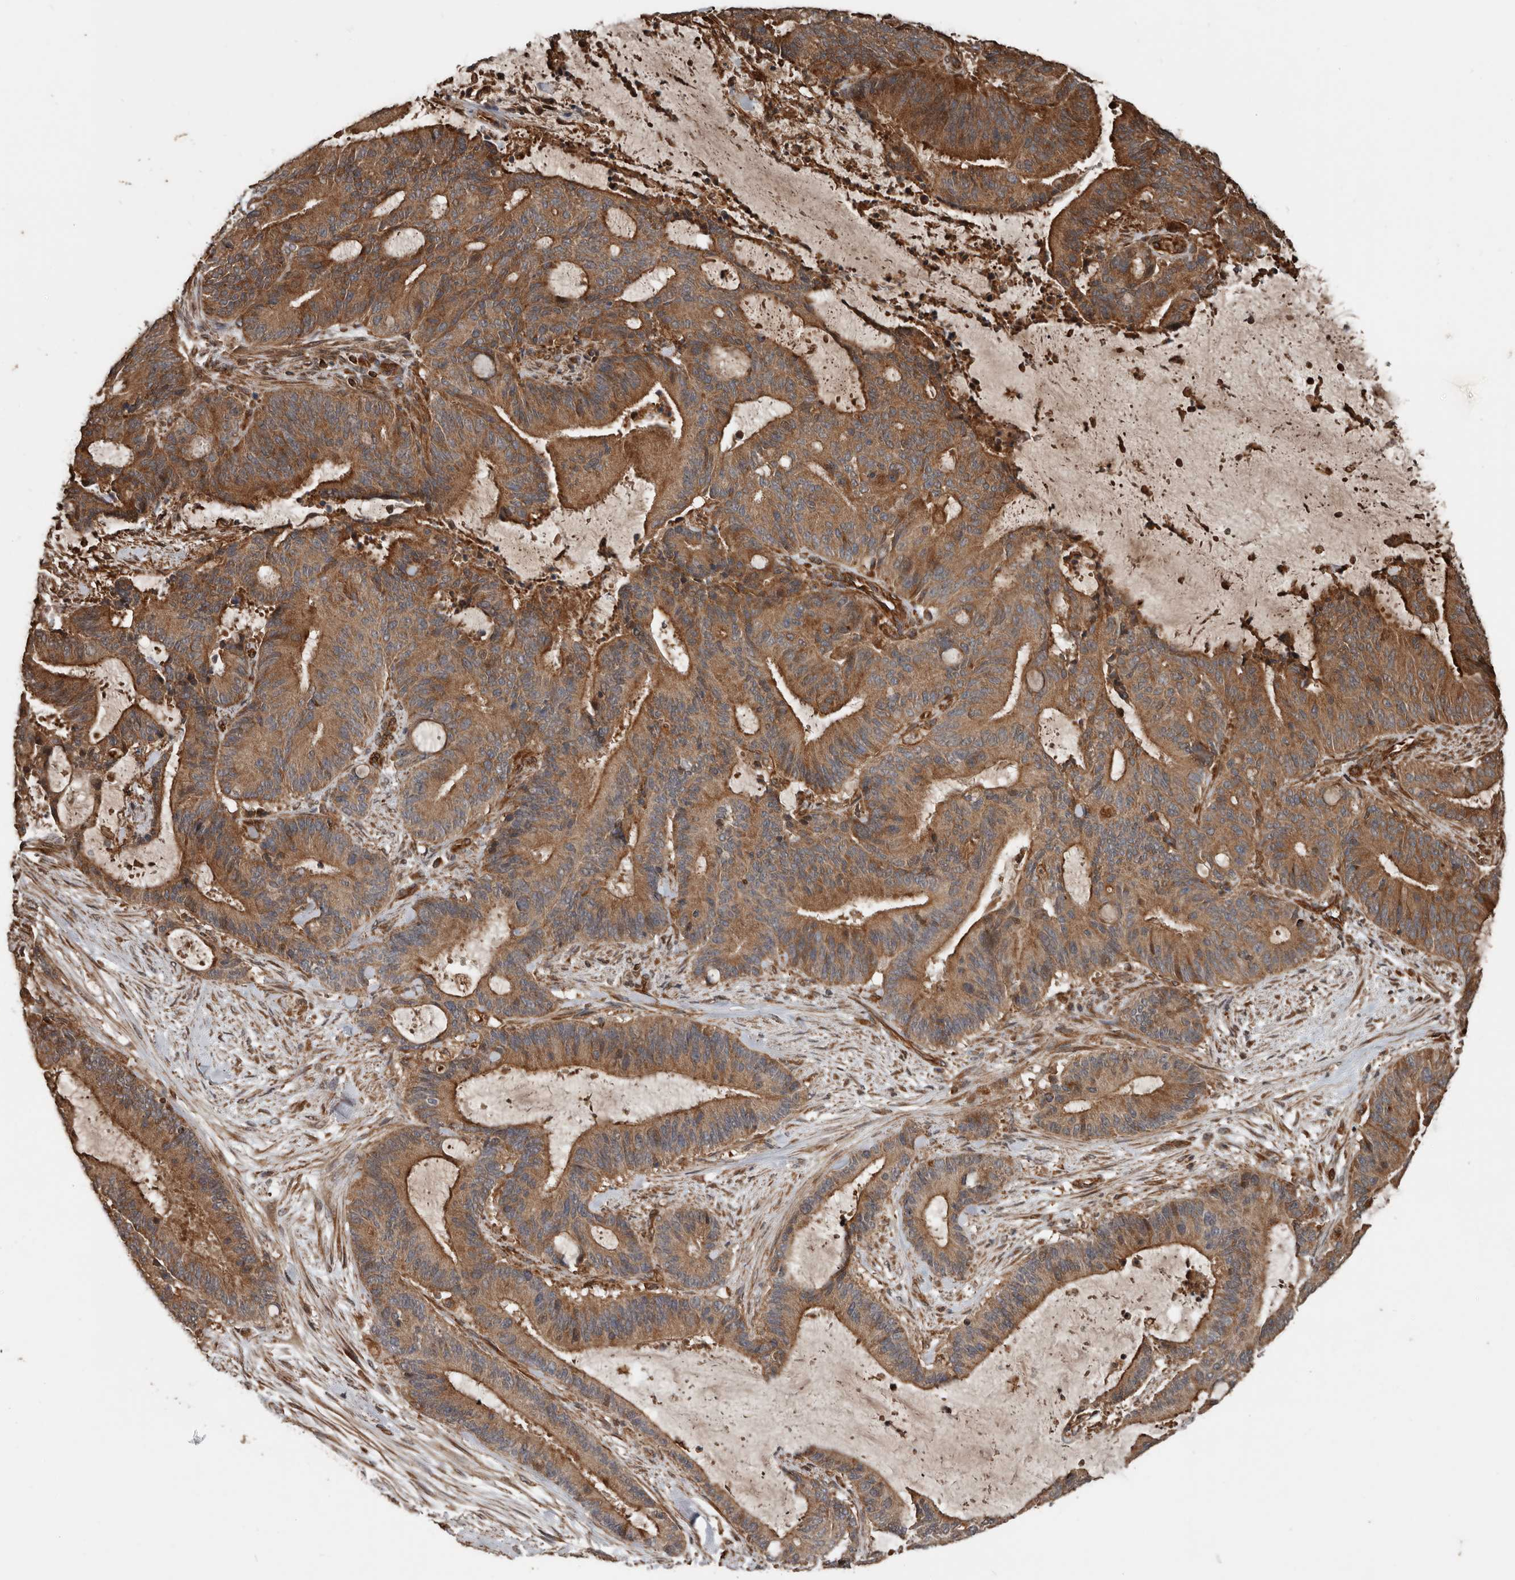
{"staining": {"intensity": "moderate", "quantity": ">75%", "location": "cytoplasmic/membranous"}, "tissue": "liver cancer", "cell_type": "Tumor cells", "image_type": "cancer", "snomed": [{"axis": "morphology", "description": "Normal tissue, NOS"}, {"axis": "morphology", "description": "Cholangiocarcinoma"}, {"axis": "topography", "description": "Liver"}, {"axis": "topography", "description": "Peripheral nerve tissue"}], "caption": "DAB (3,3'-diaminobenzidine) immunohistochemical staining of human liver cancer (cholangiocarcinoma) demonstrates moderate cytoplasmic/membranous protein staining in about >75% of tumor cells.", "gene": "YOD1", "patient": {"sex": "female", "age": 73}}